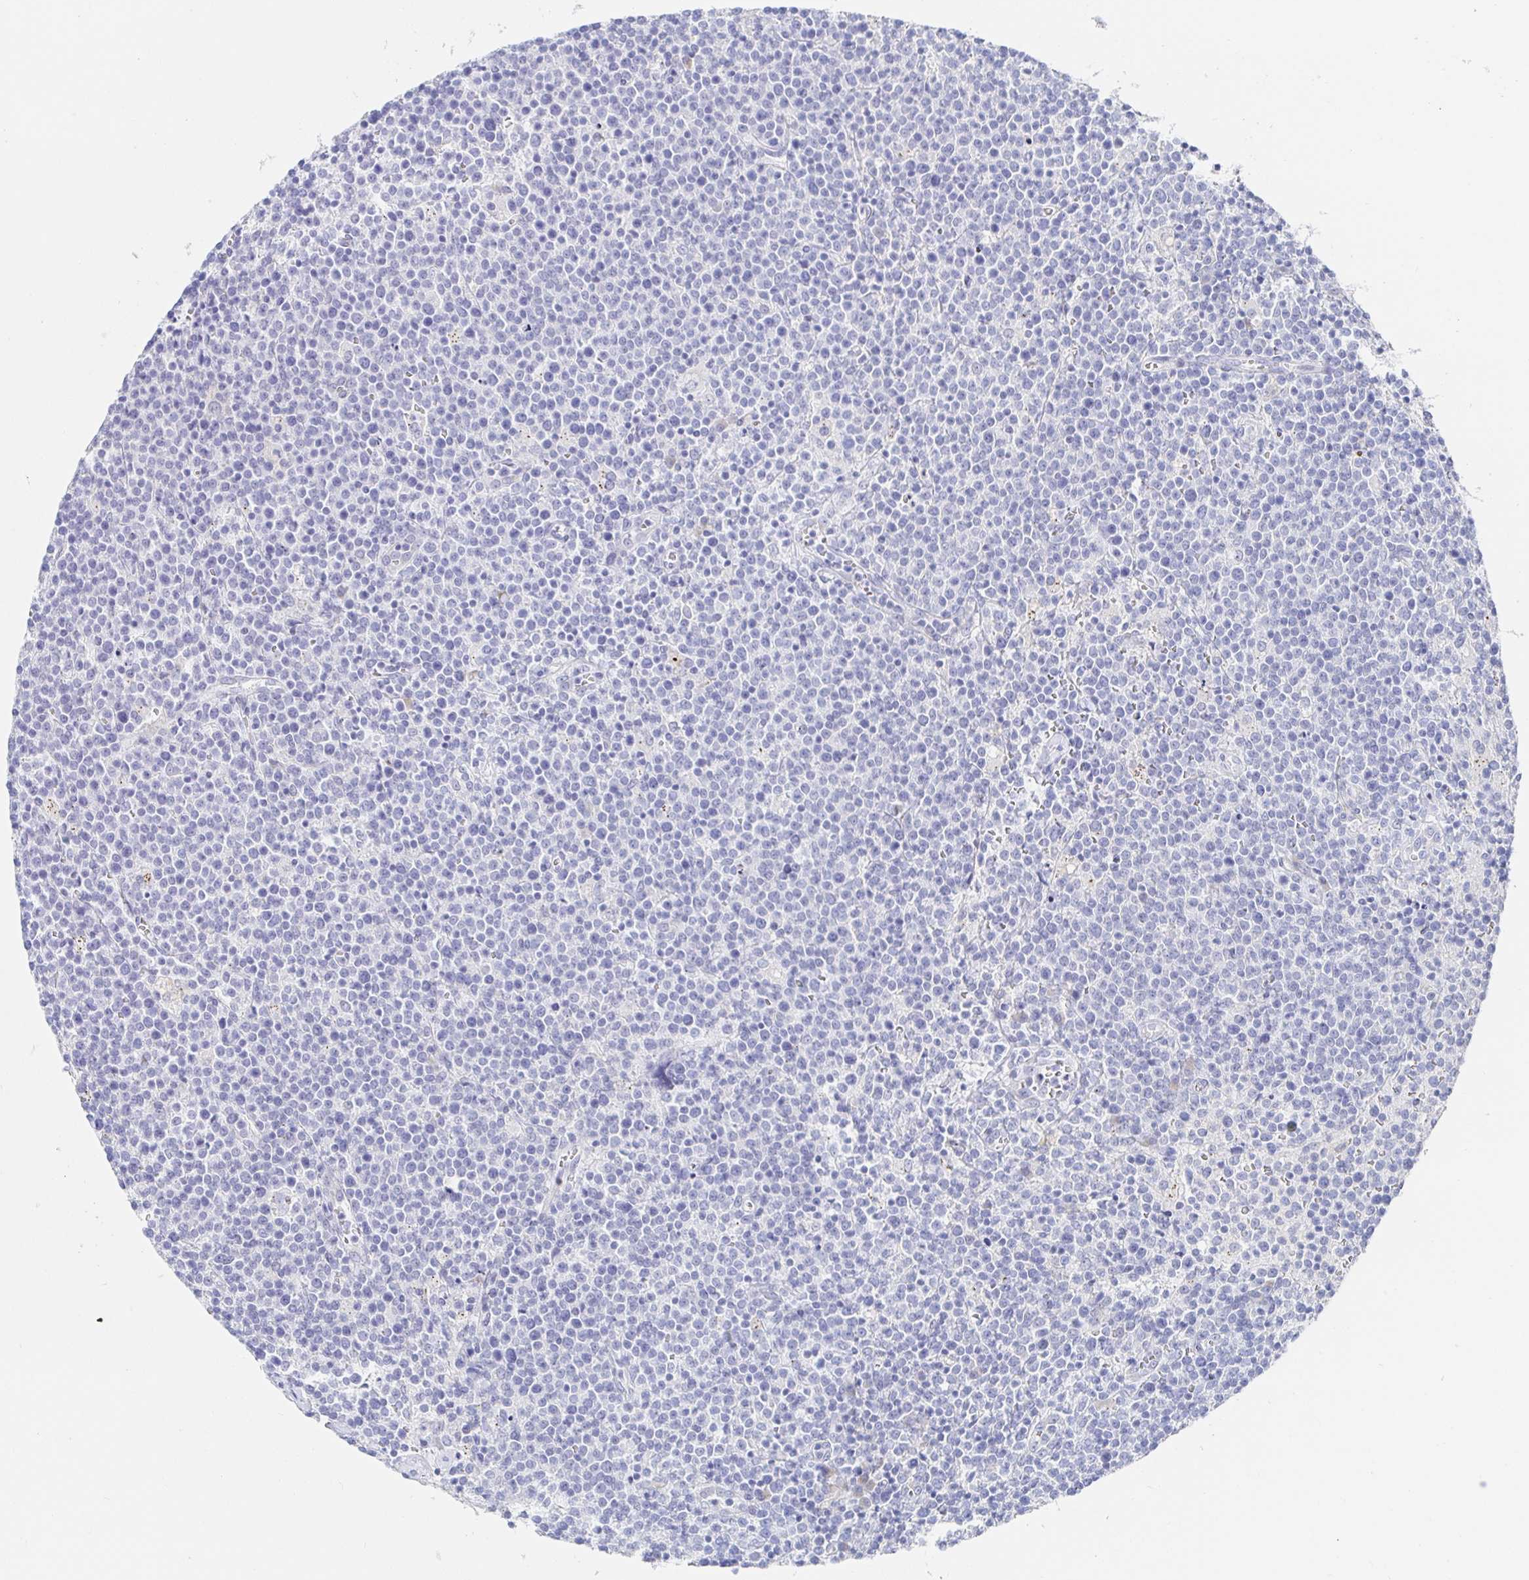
{"staining": {"intensity": "negative", "quantity": "none", "location": "none"}, "tissue": "lymphoma", "cell_type": "Tumor cells", "image_type": "cancer", "snomed": [{"axis": "morphology", "description": "Malignant lymphoma, non-Hodgkin's type, High grade"}, {"axis": "topography", "description": "Lymph node"}], "caption": "Histopathology image shows no protein positivity in tumor cells of malignant lymphoma, non-Hodgkin's type (high-grade) tissue.", "gene": "SIAH3", "patient": {"sex": "male", "age": 61}}